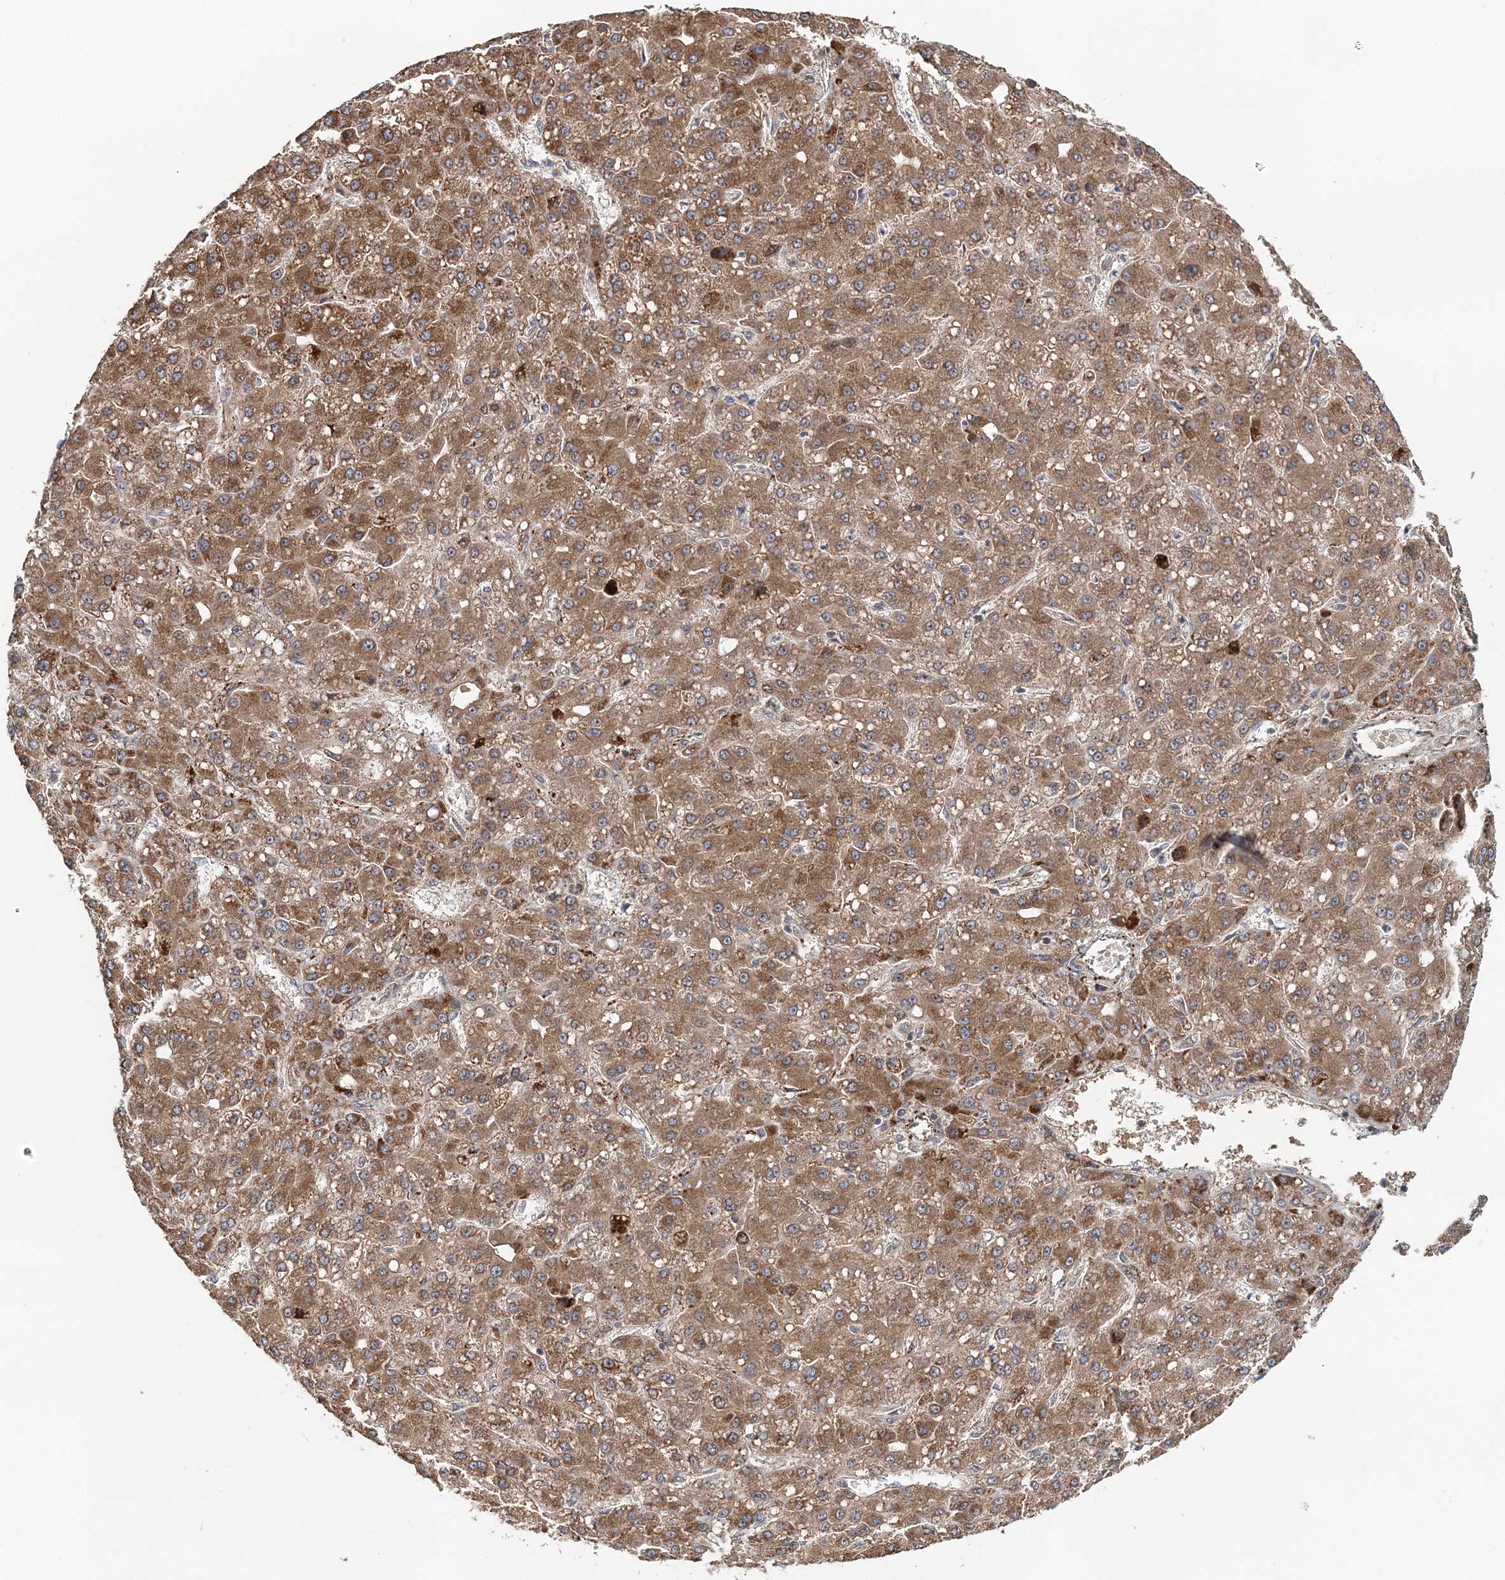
{"staining": {"intensity": "moderate", "quantity": ">75%", "location": "cytoplasmic/membranous"}, "tissue": "liver cancer", "cell_type": "Tumor cells", "image_type": "cancer", "snomed": [{"axis": "morphology", "description": "Carcinoma, Hepatocellular, NOS"}, {"axis": "topography", "description": "Liver"}], "caption": "A brown stain shows moderate cytoplasmic/membranous staining of a protein in human liver cancer (hepatocellular carcinoma) tumor cells.", "gene": "KIF4A", "patient": {"sex": "male", "age": 67}}